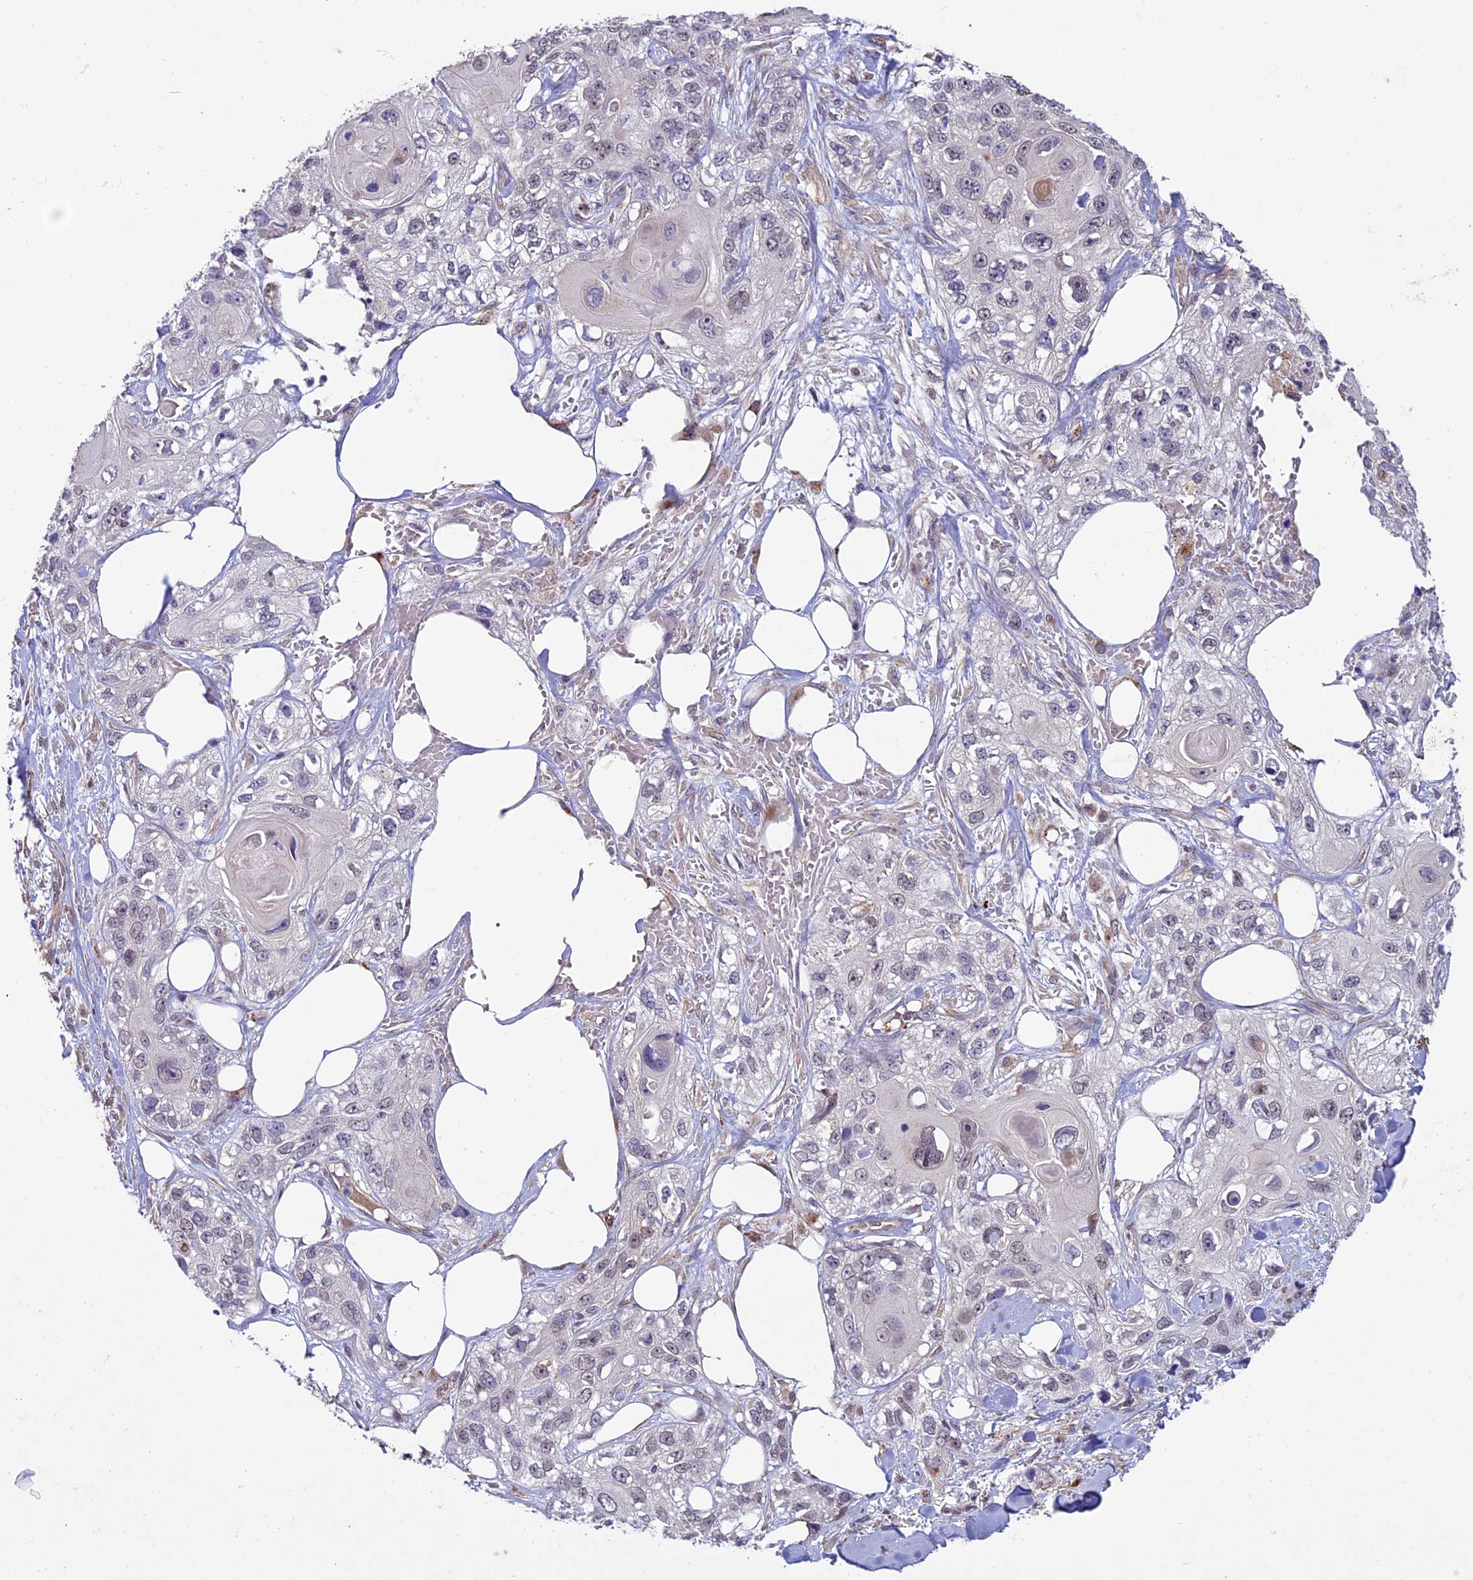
{"staining": {"intensity": "weak", "quantity": "<25%", "location": "nuclear"}, "tissue": "skin cancer", "cell_type": "Tumor cells", "image_type": "cancer", "snomed": [{"axis": "morphology", "description": "Normal tissue, NOS"}, {"axis": "morphology", "description": "Squamous cell carcinoma, NOS"}, {"axis": "topography", "description": "Skin"}], "caption": "A high-resolution image shows IHC staining of squamous cell carcinoma (skin), which demonstrates no significant staining in tumor cells.", "gene": "C3orf70", "patient": {"sex": "male", "age": 72}}